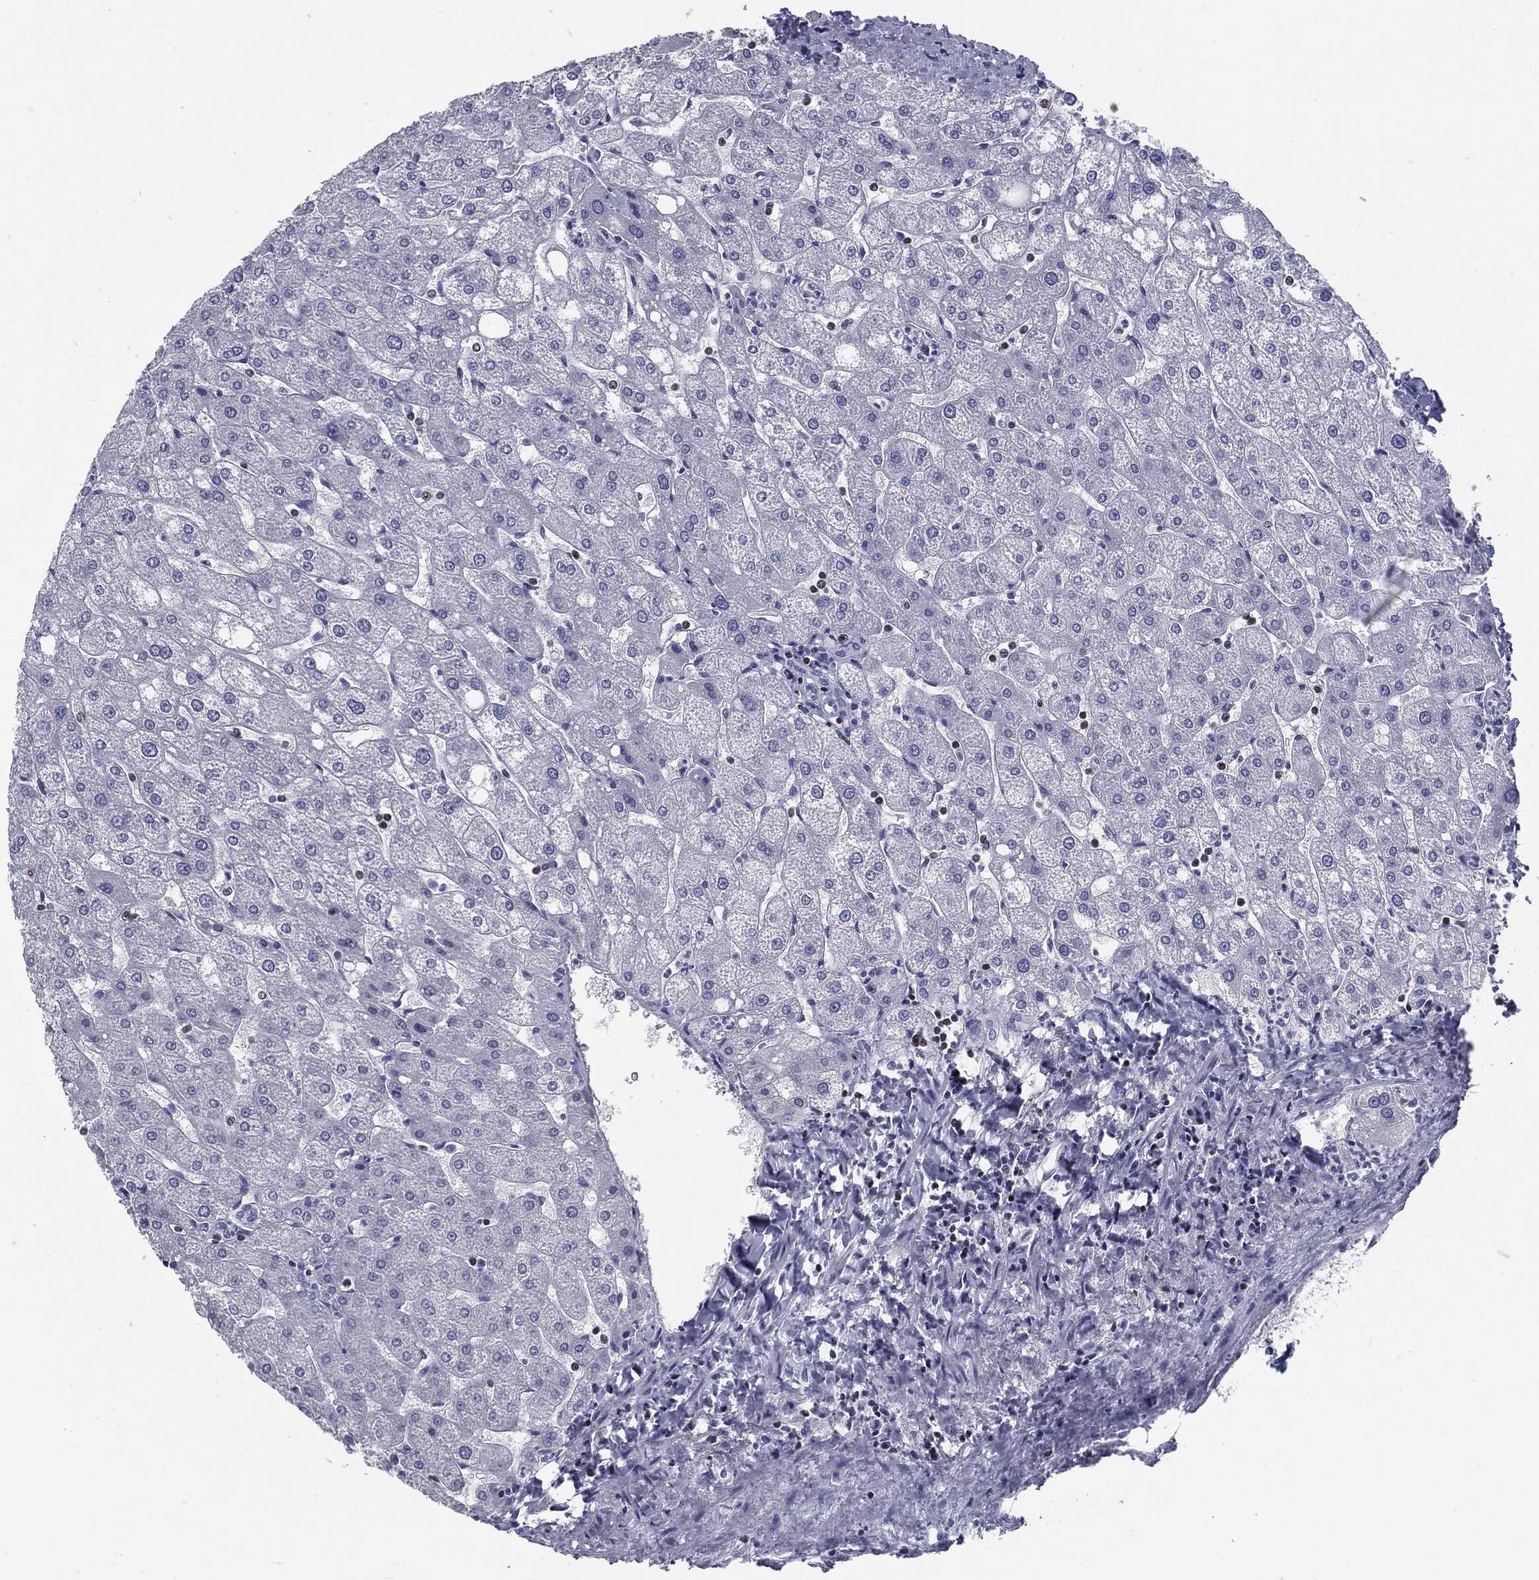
{"staining": {"intensity": "negative", "quantity": "none", "location": "none"}, "tissue": "liver", "cell_type": "Cholangiocytes", "image_type": "normal", "snomed": [{"axis": "morphology", "description": "Normal tissue, NOS"}, {"axis": "topography", "description": "Liver"}], "caption": "Immunohistochemistry image of benign liver: human liver stained with DAB (3,3'-diaminobenzidine) shows no significant protein expression in cholangiocytes. (IHC, brightfield microscopy, high magnification).", "gene": "PYHIN1", "patient": {"sex": "male", "age": 67}}